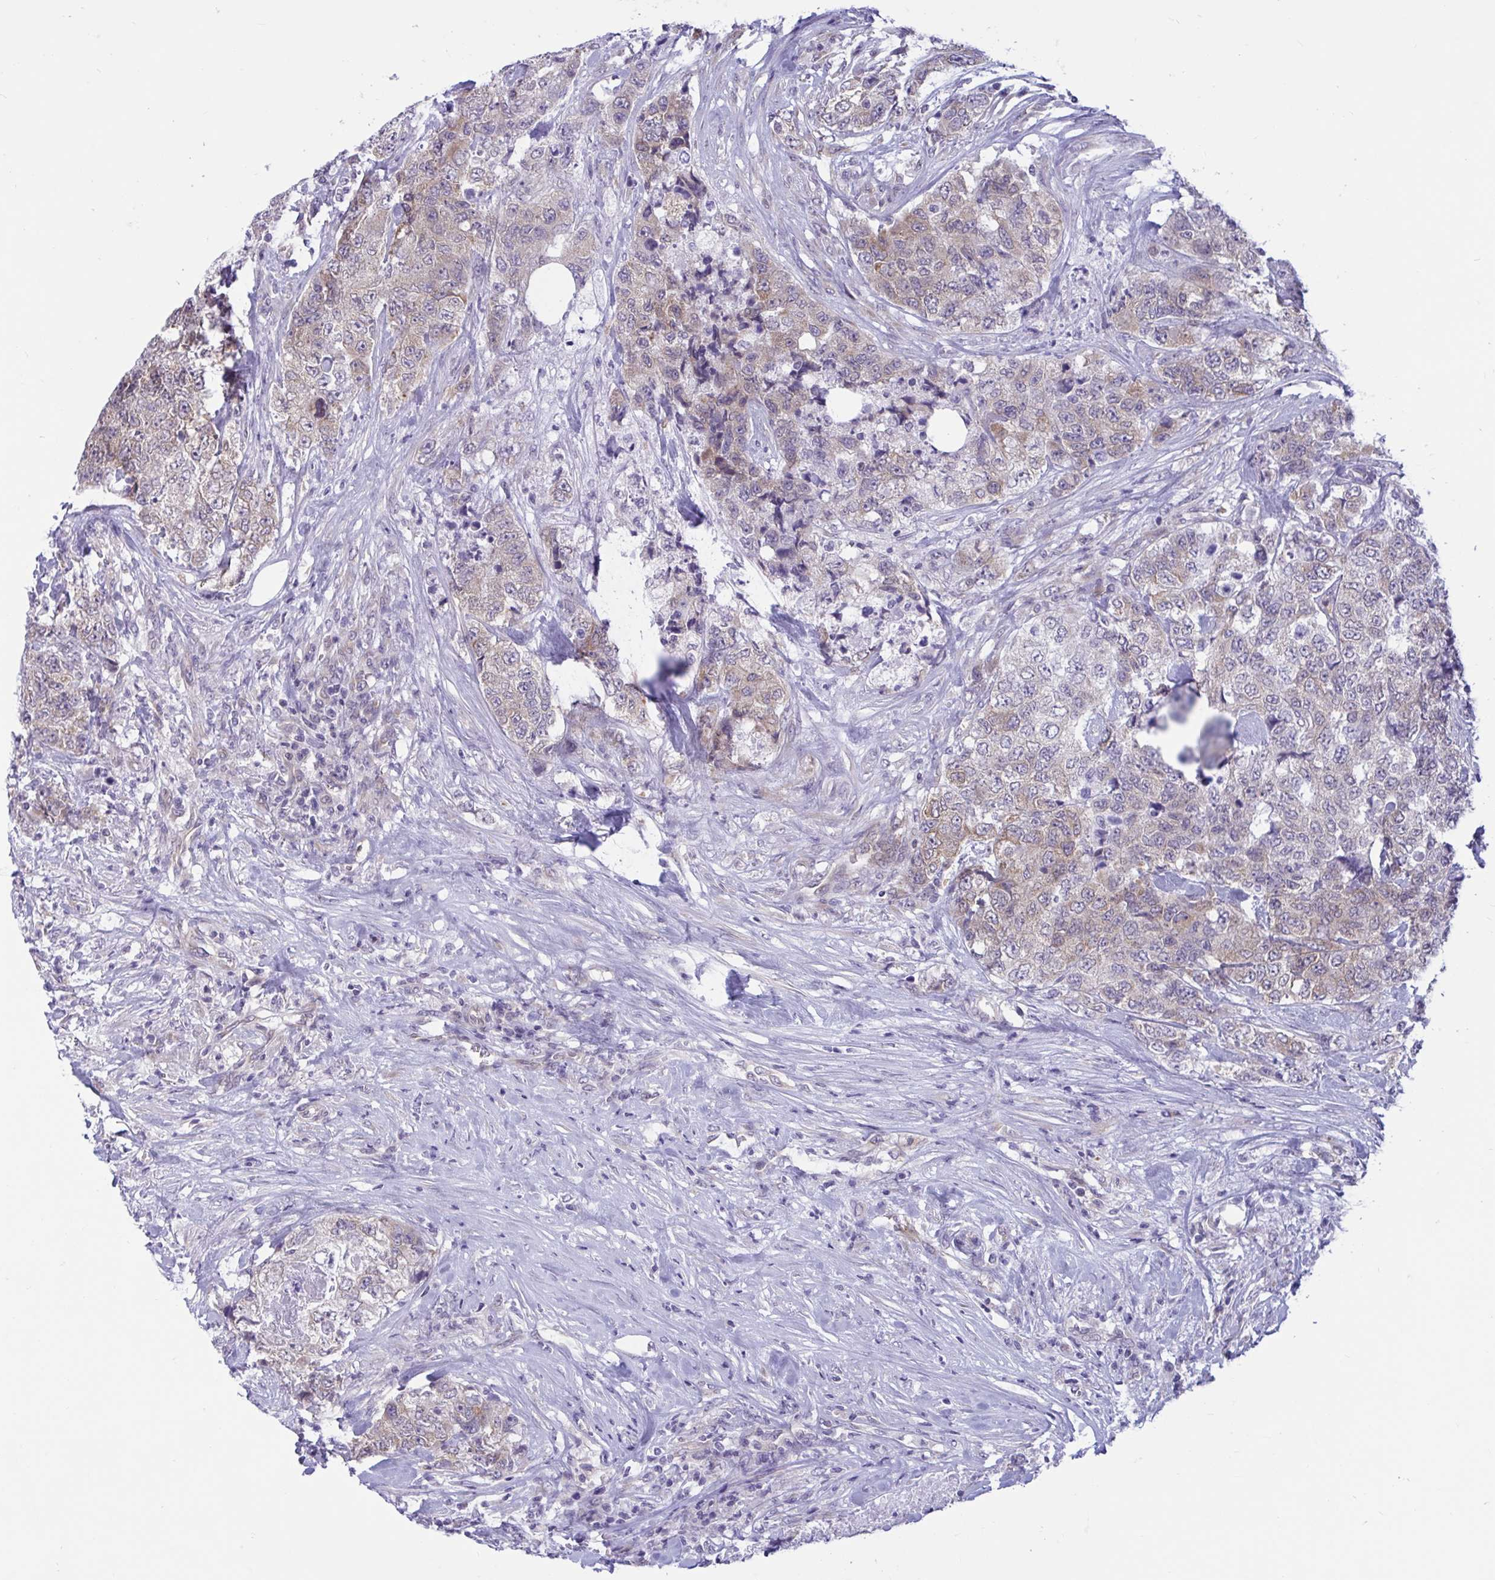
{"staining": {"intensity": "weak", "quantity": ">75%", "location": "cytoplasmic/membranous"}, "tissue": "urothelial cancer", "cell_type": "Tumor cells", "image_type": "cancer", "snomed": [{"axis": "morphology", "description": "Urothelial carcinoma, High grade"}, {"axis": "topography", "description": "Urinary bladder"}], "caption": "This image displays urothelial cancer stained with immunohistochemistry (IHC) to label a protein in brown. The cytoplasmic/membranous of tumor cells show weak positivity for the protein. Nuclei are counter-stained blue.", "gene": "CAMLG", "patient": {"sex": "female", "age": 78}}